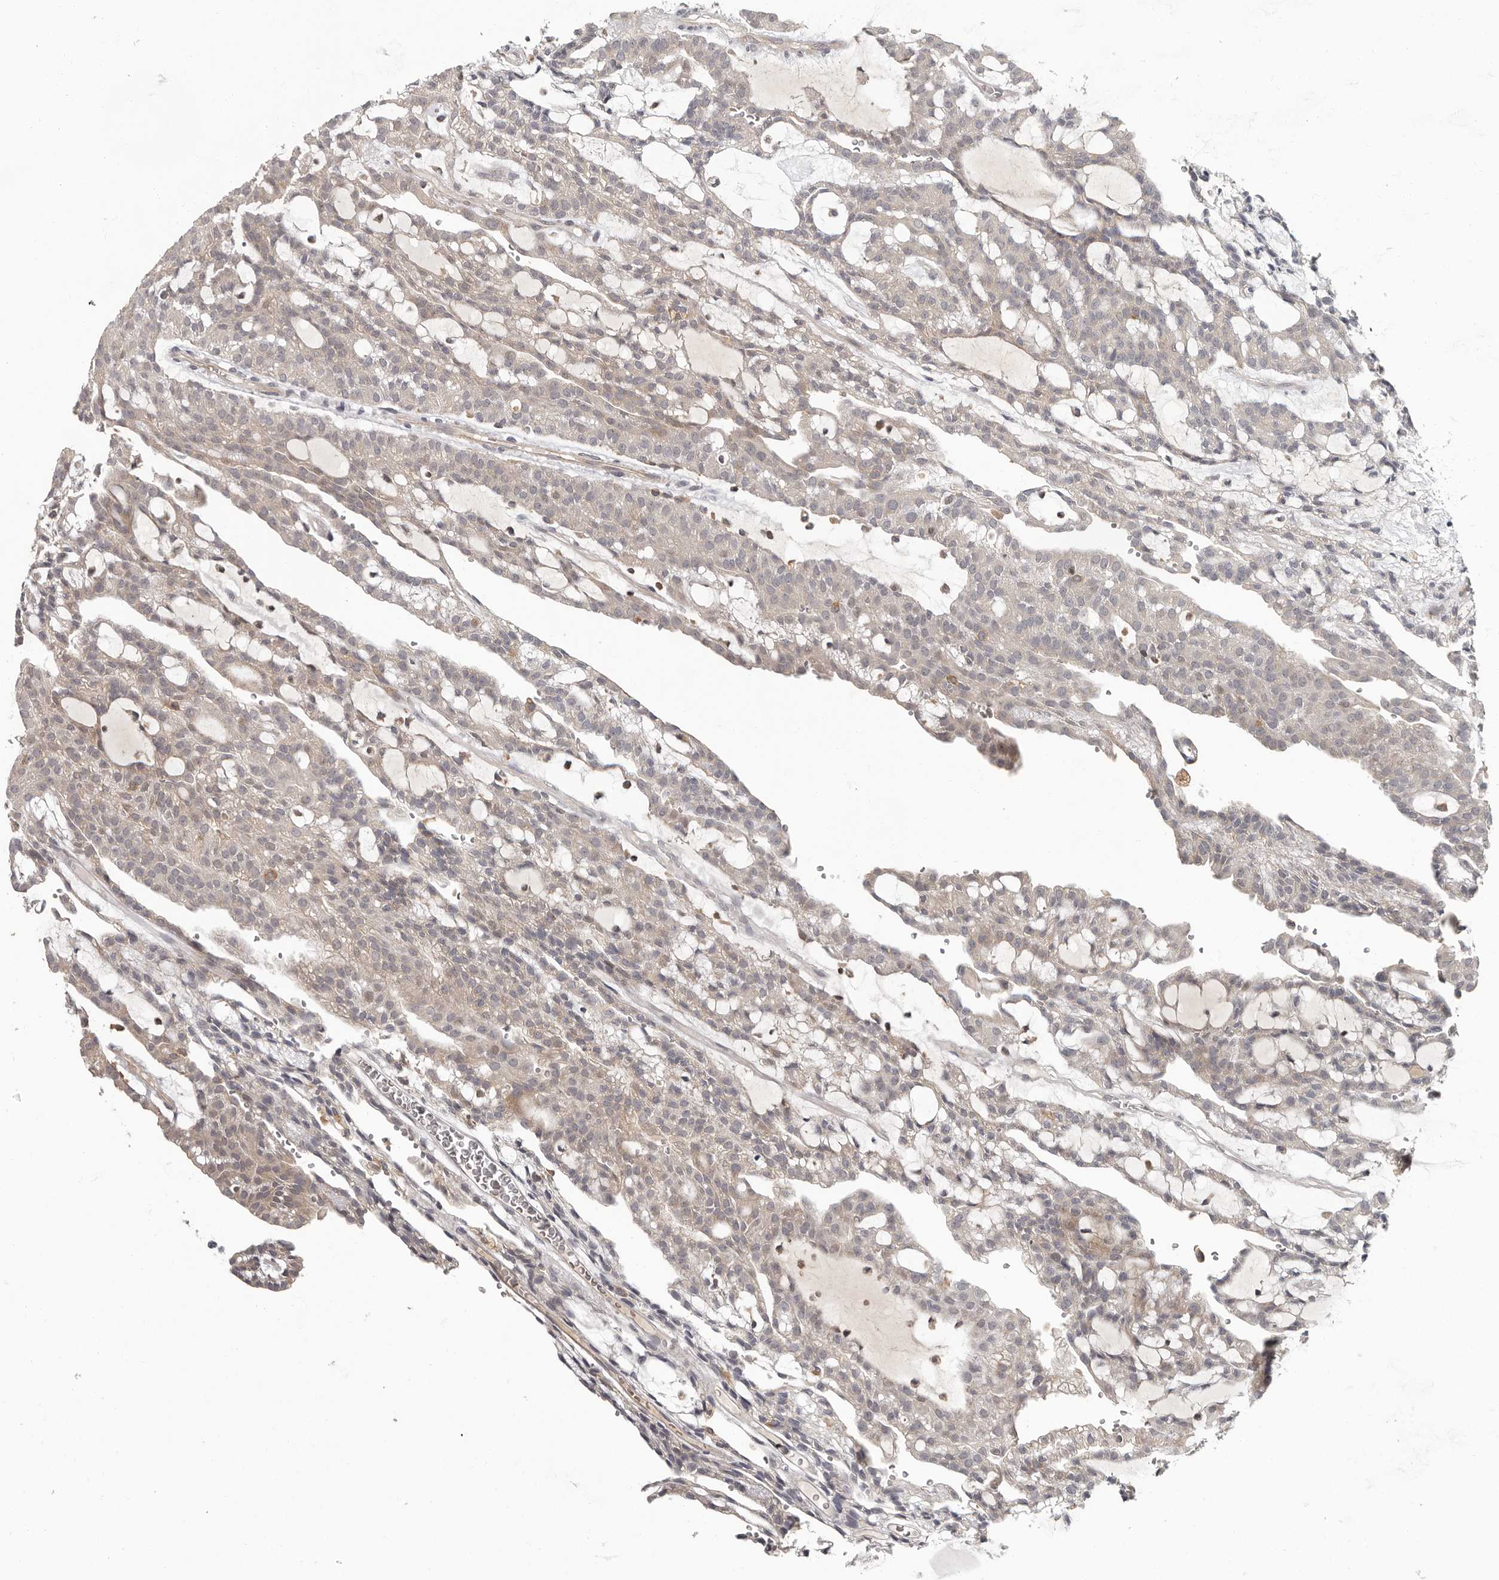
{"staining": {"intensity": "weak", "quantity": "<25%", "location": "cytoplasmic/membranous"}, "tissue": "renal cancer", "cell_type": "Tumor cells", "image_type": "cancer", "snomed": [{"axis": "morphology", "description": "Adenocarcinoma, NOS"}, {"axis": "topography", "description": "Kidney"}], "caption": "The IHC image has no significant staining in tumor cells of renal cancer (adenocarcinoma) tissue.", "gene": "ANKRD44", "patient": {"sex": "male", "age": 63}}